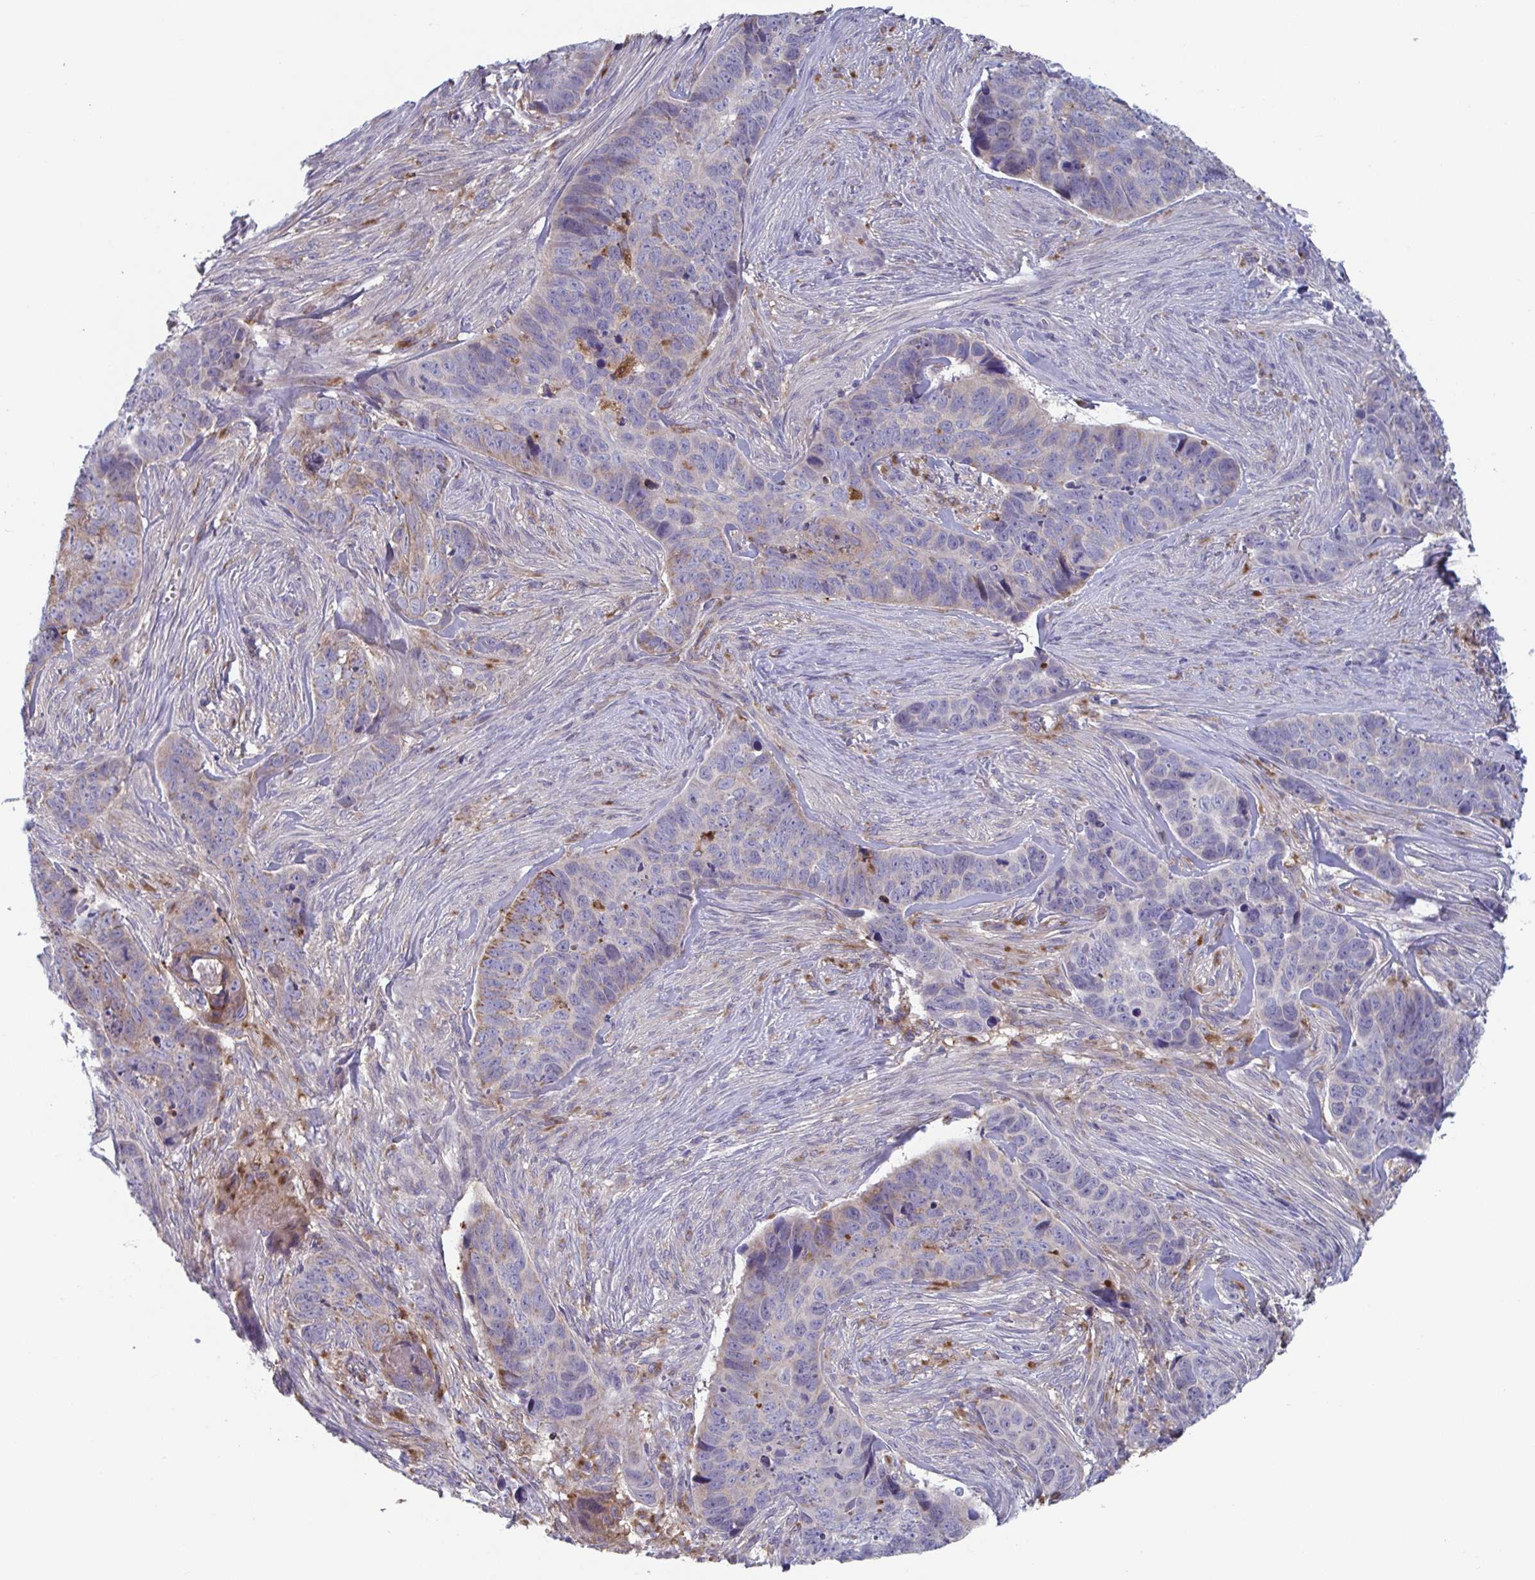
{"staining": {"intensity": "moderate", "quantity": "<25%", "location": "cytoplasmic/membranous"}, "tissue": "skin cancer", "cell_type": "Tumor cells", "image_type": "cancer", "snomed": [{"axis": "morphology", "description": "Basal cell carcinoma"}, {"axis": "topography", "description": "Skin"}], "caption": "Skin cancer was stained to show a protein in brown. There is low levels of moderate cytoplasmic/membranous positivity in about <25% of tumor cells.", "gene": "NIPSNAP1", "patient": {"sex": "female", "age": 82}}